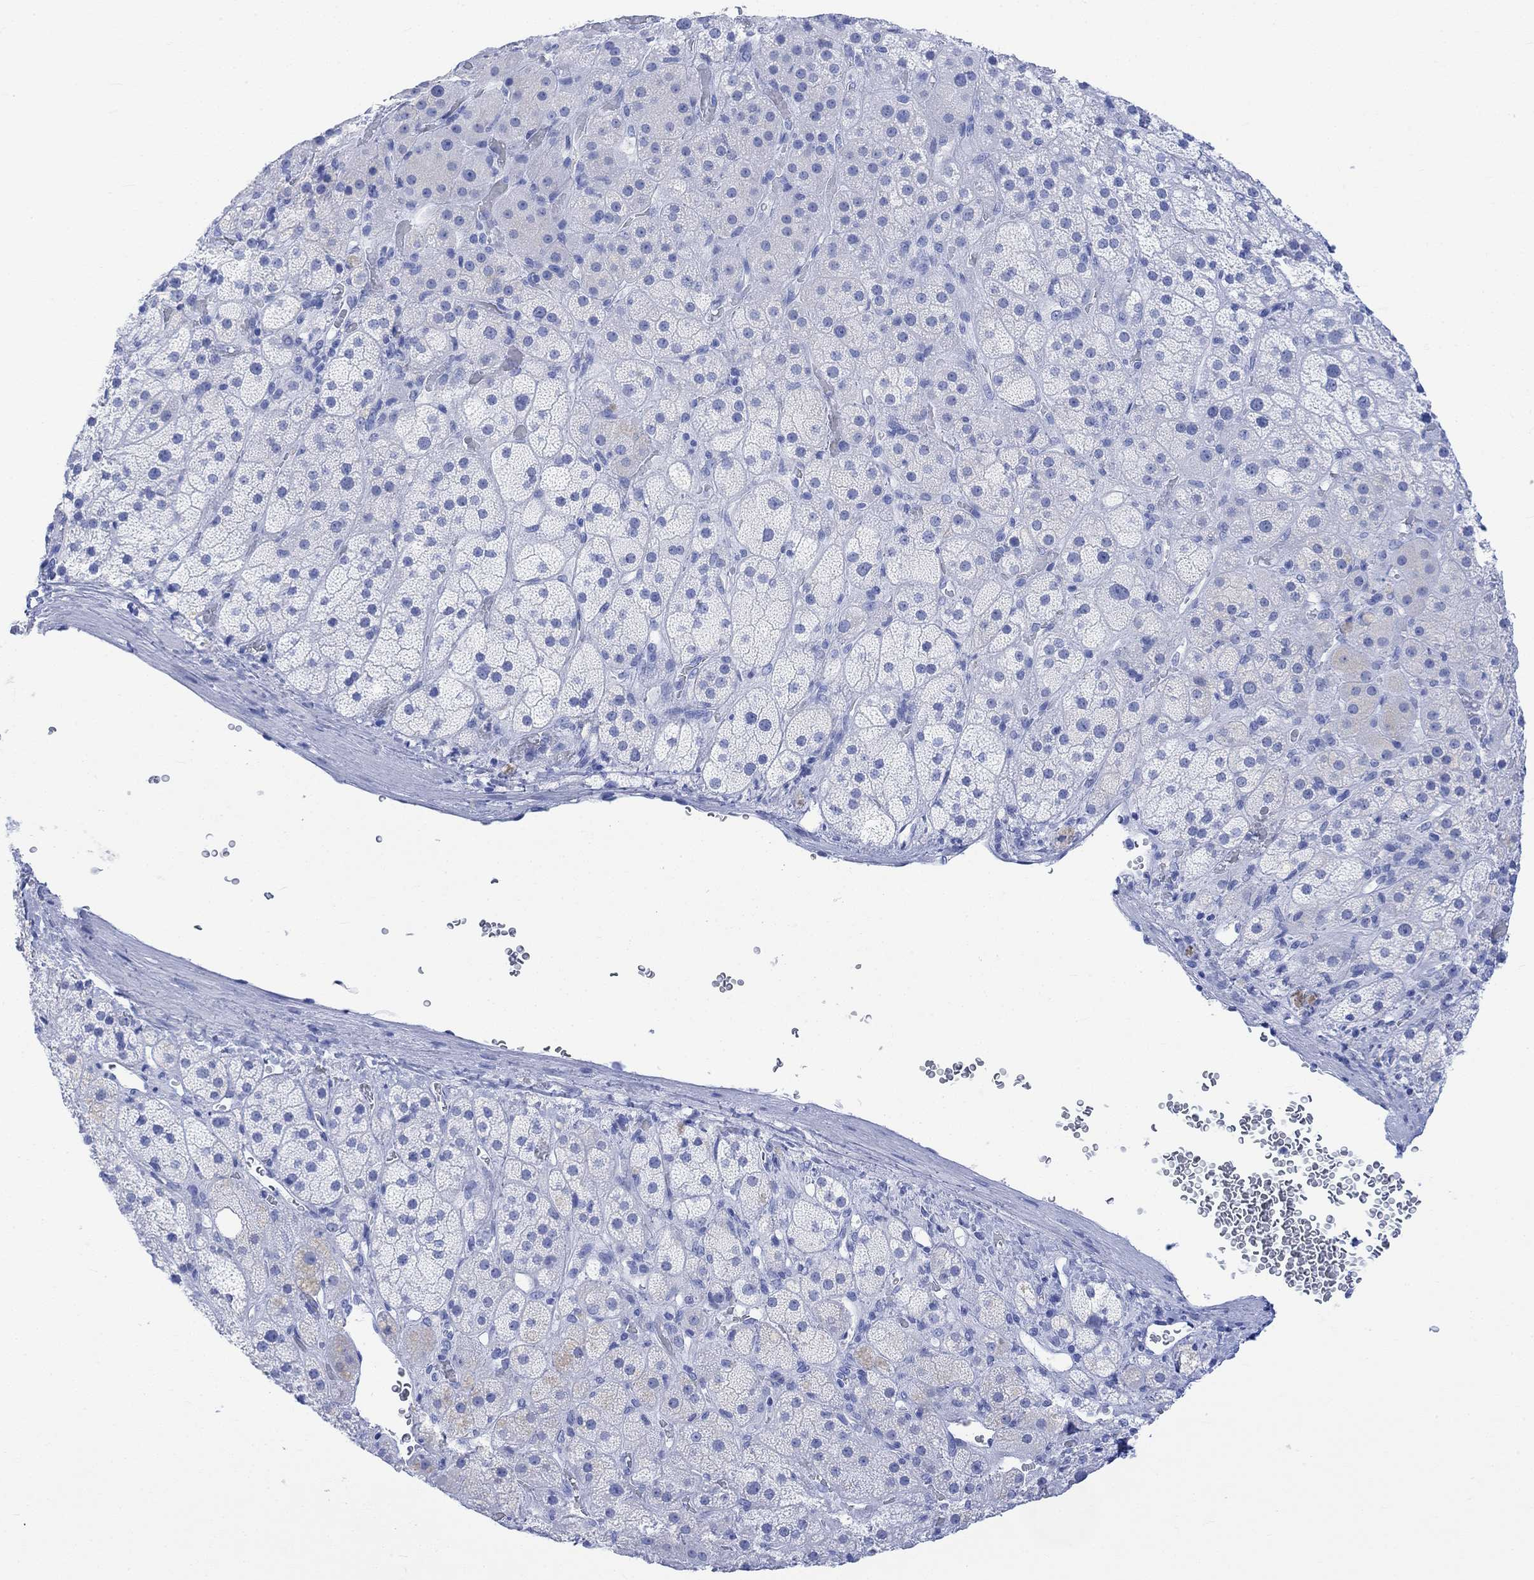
{"staining": {"intensity": "negative", "quantity": "none", "location": "none"}, "tissue": "adrenal gland", "cell_type": "Glandular cells", "image_type": "normal", "snomed": [{"axis": "morphology", "description": "Normal tissue, NOS"}, {"axis": "topography", "description": "Adrenal gland"}], "caption": "An image of human adrenal gland is negative for staining in glandular cells. Brightfield microscopy of immunohistochemistry stained with DAB (3,3'-diaminobenzidine) (brown) and hematoxylin (blue), captured at high magnification.", "gene": "CELF4", "patient": {"sex": "male", "age": 57}}